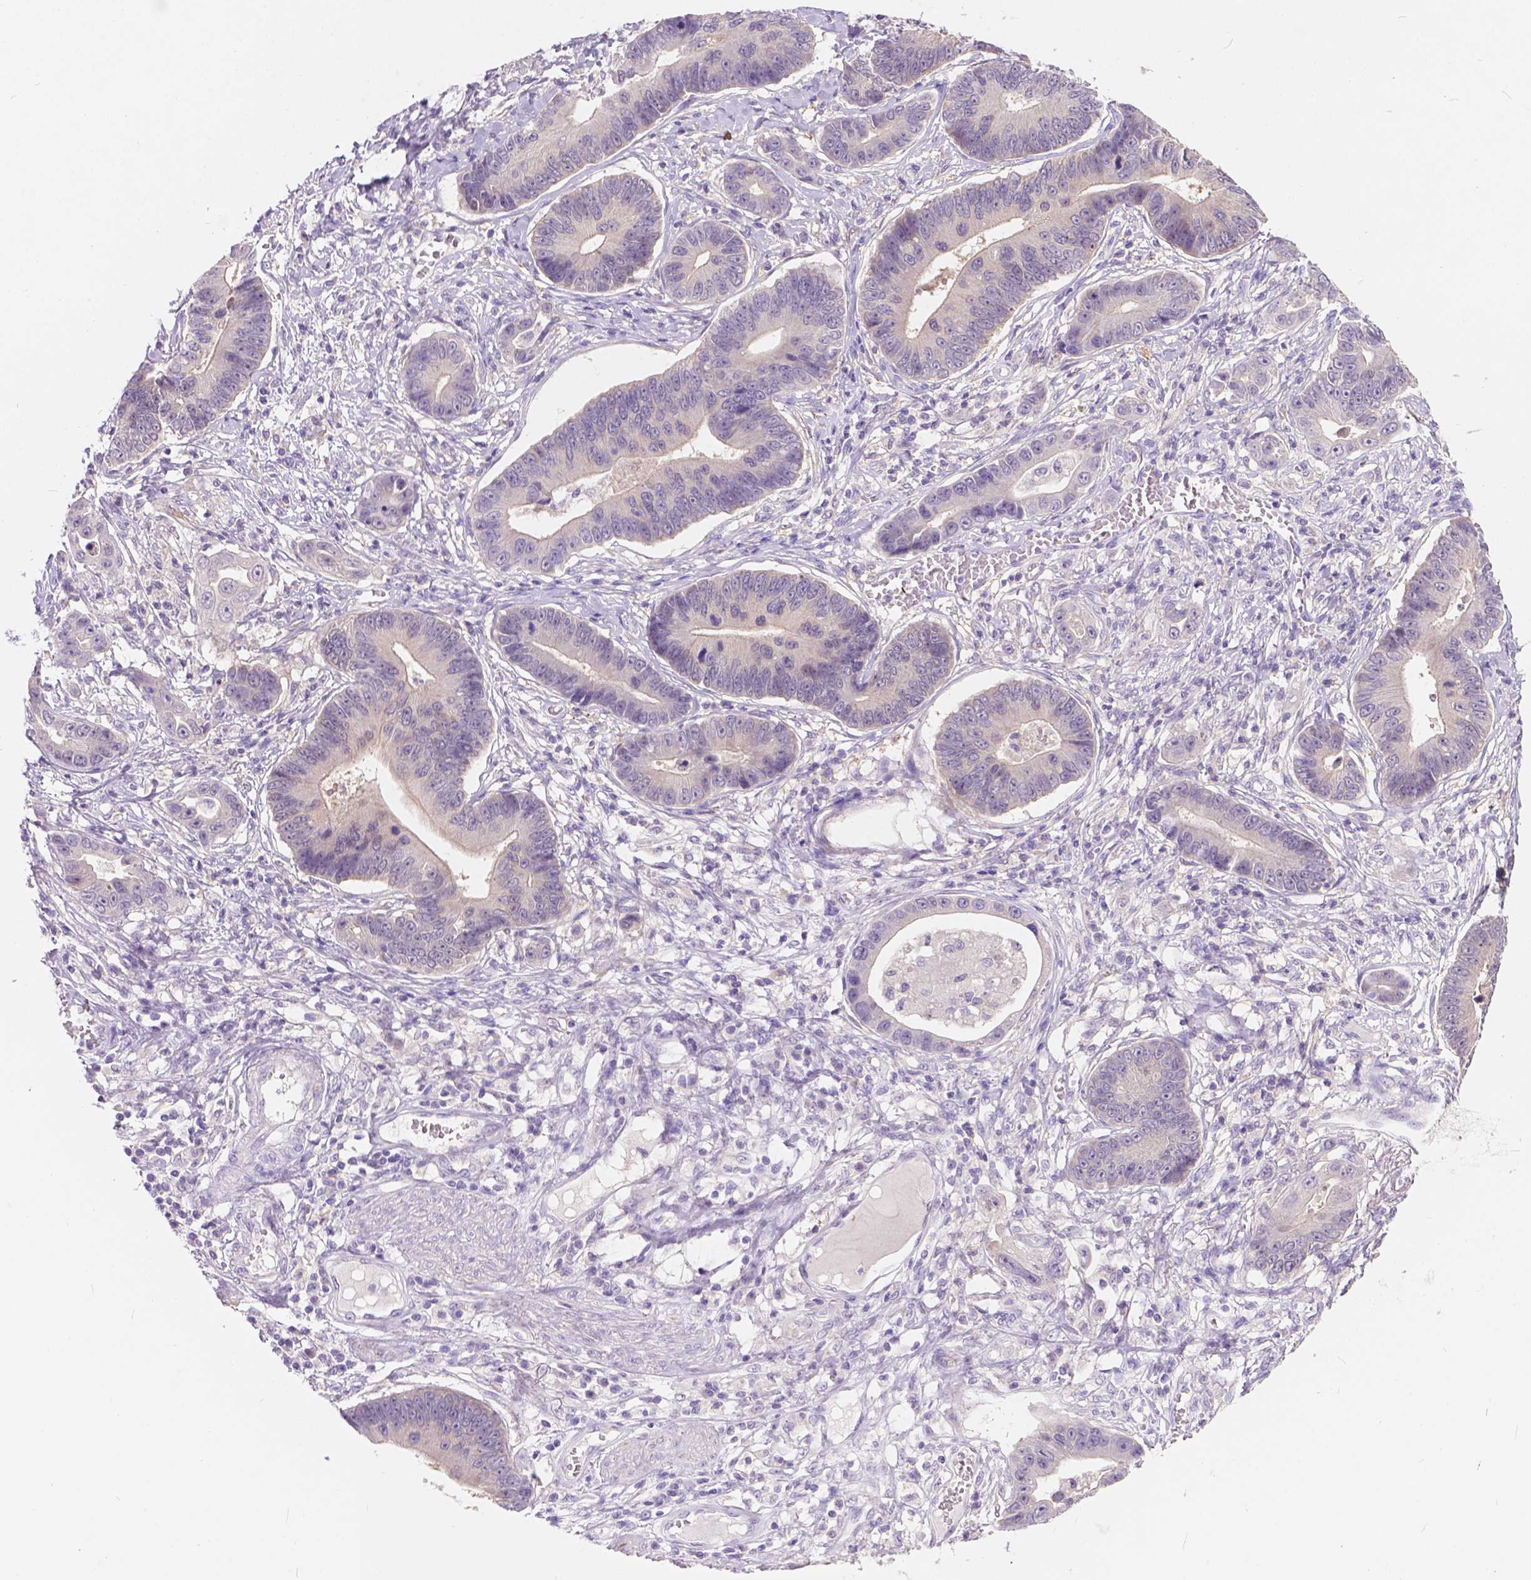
{"staining": {"intensity": "weak", "quantity": "25%-75%", "location": "cytoplasmic/membranous"}, "tissue": "stomach cancer", "cell_type": "Tumor cells", "image_type": "cancer", "snomed": [{"axis": "morphology", "description": "Adenocarcinoma, NOS"}, {"axis": "topography", "description": "Stomach"}], "caption": "Weak cytoplasmic/membranous staining for a protein is appreciated in approximately 25%-75% of tumor cells of adenocarcinoma (stomach) using immunohistochemistry.", "gene": "PEX11G", "patient": {"sex": "male", "age": 84}}